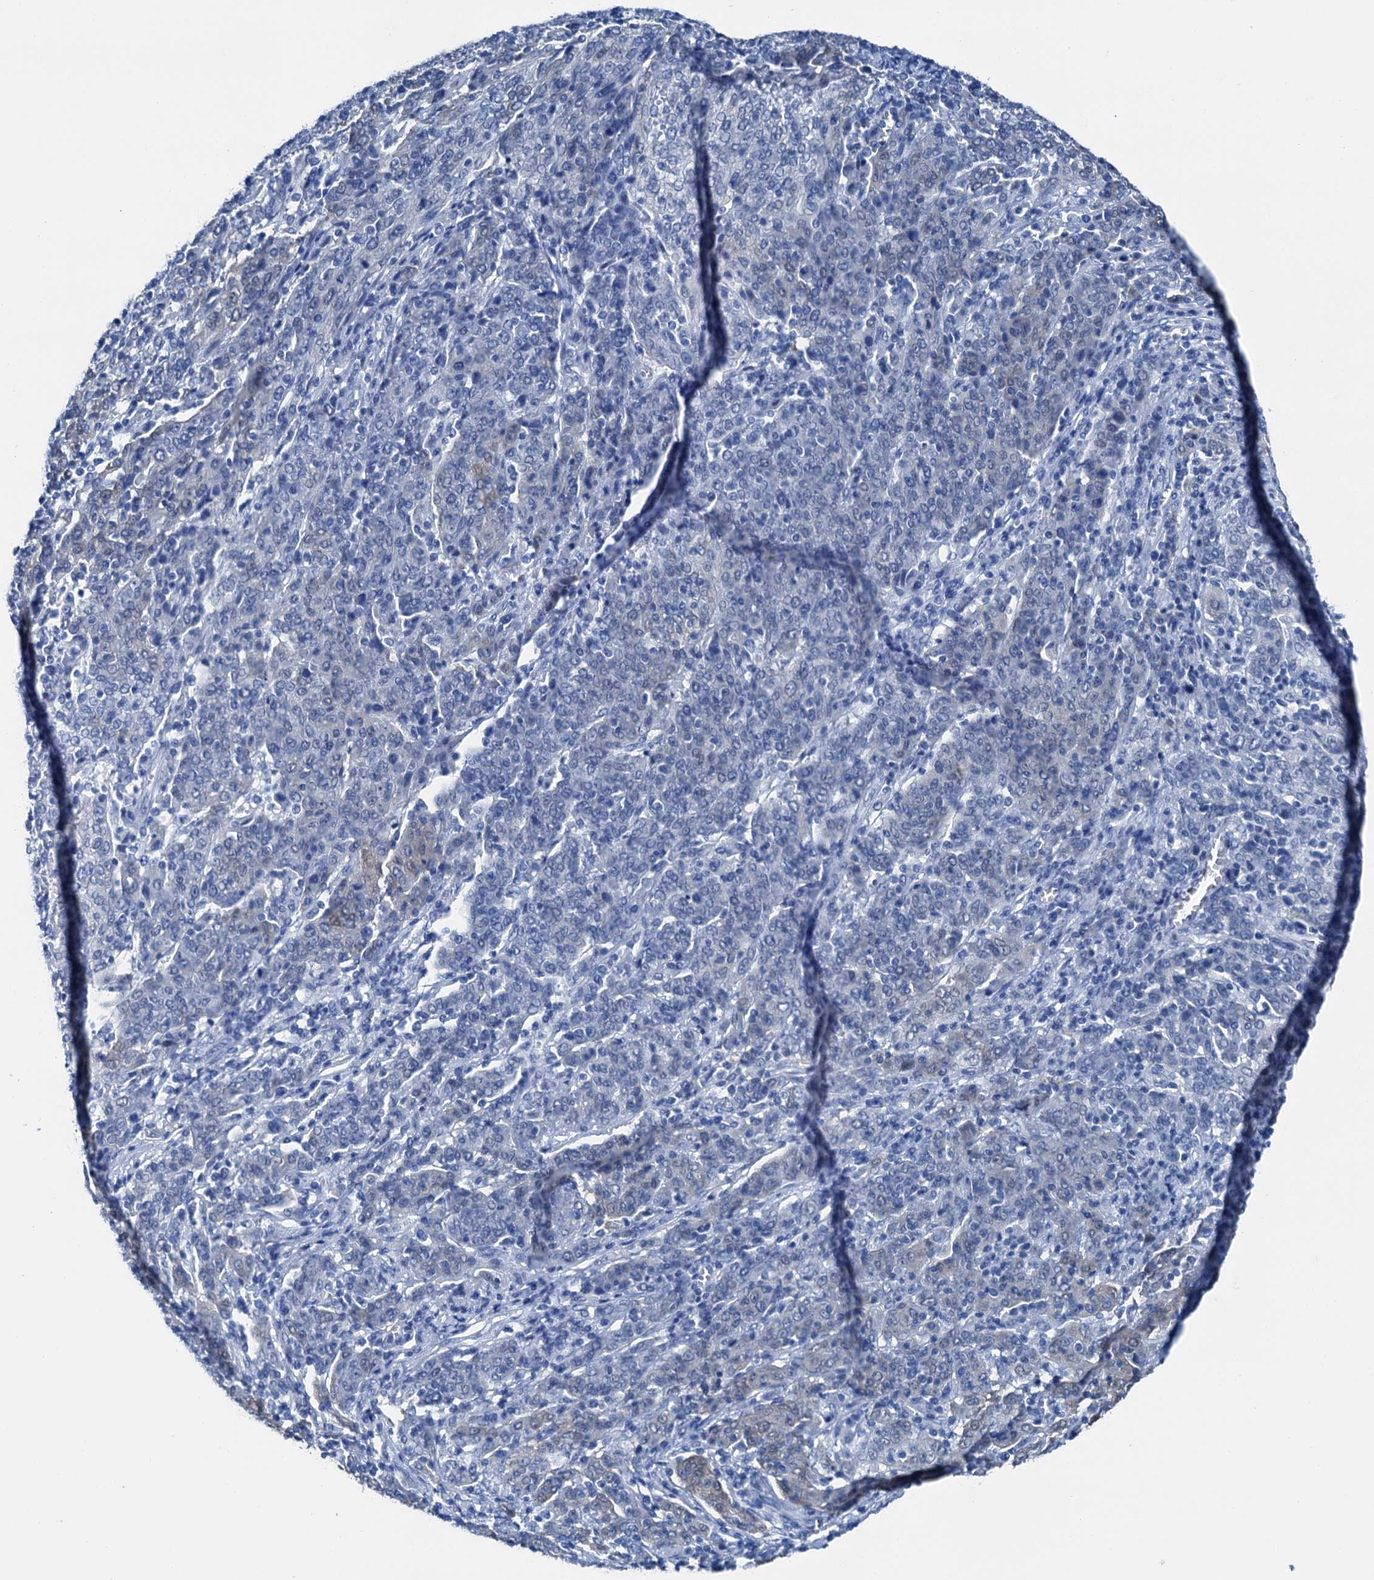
{"staining": {"intensity": "negative", "quantity": "none", "location": "none"}, "tissue": "cervical cancer", "cell_type": "Tumor cells", "image_type": "cancer", "snomed": [{"axis": "morphology", "description": "Squamous cell carcinoma, NOS"}, {"axis": "topography", "description": "Cervix"}], "caption": "There is no significant positivity in tumor cells of cervical cancer.", "gene": "CBLN3", "patient": {"sex": "female", "age": 67}}